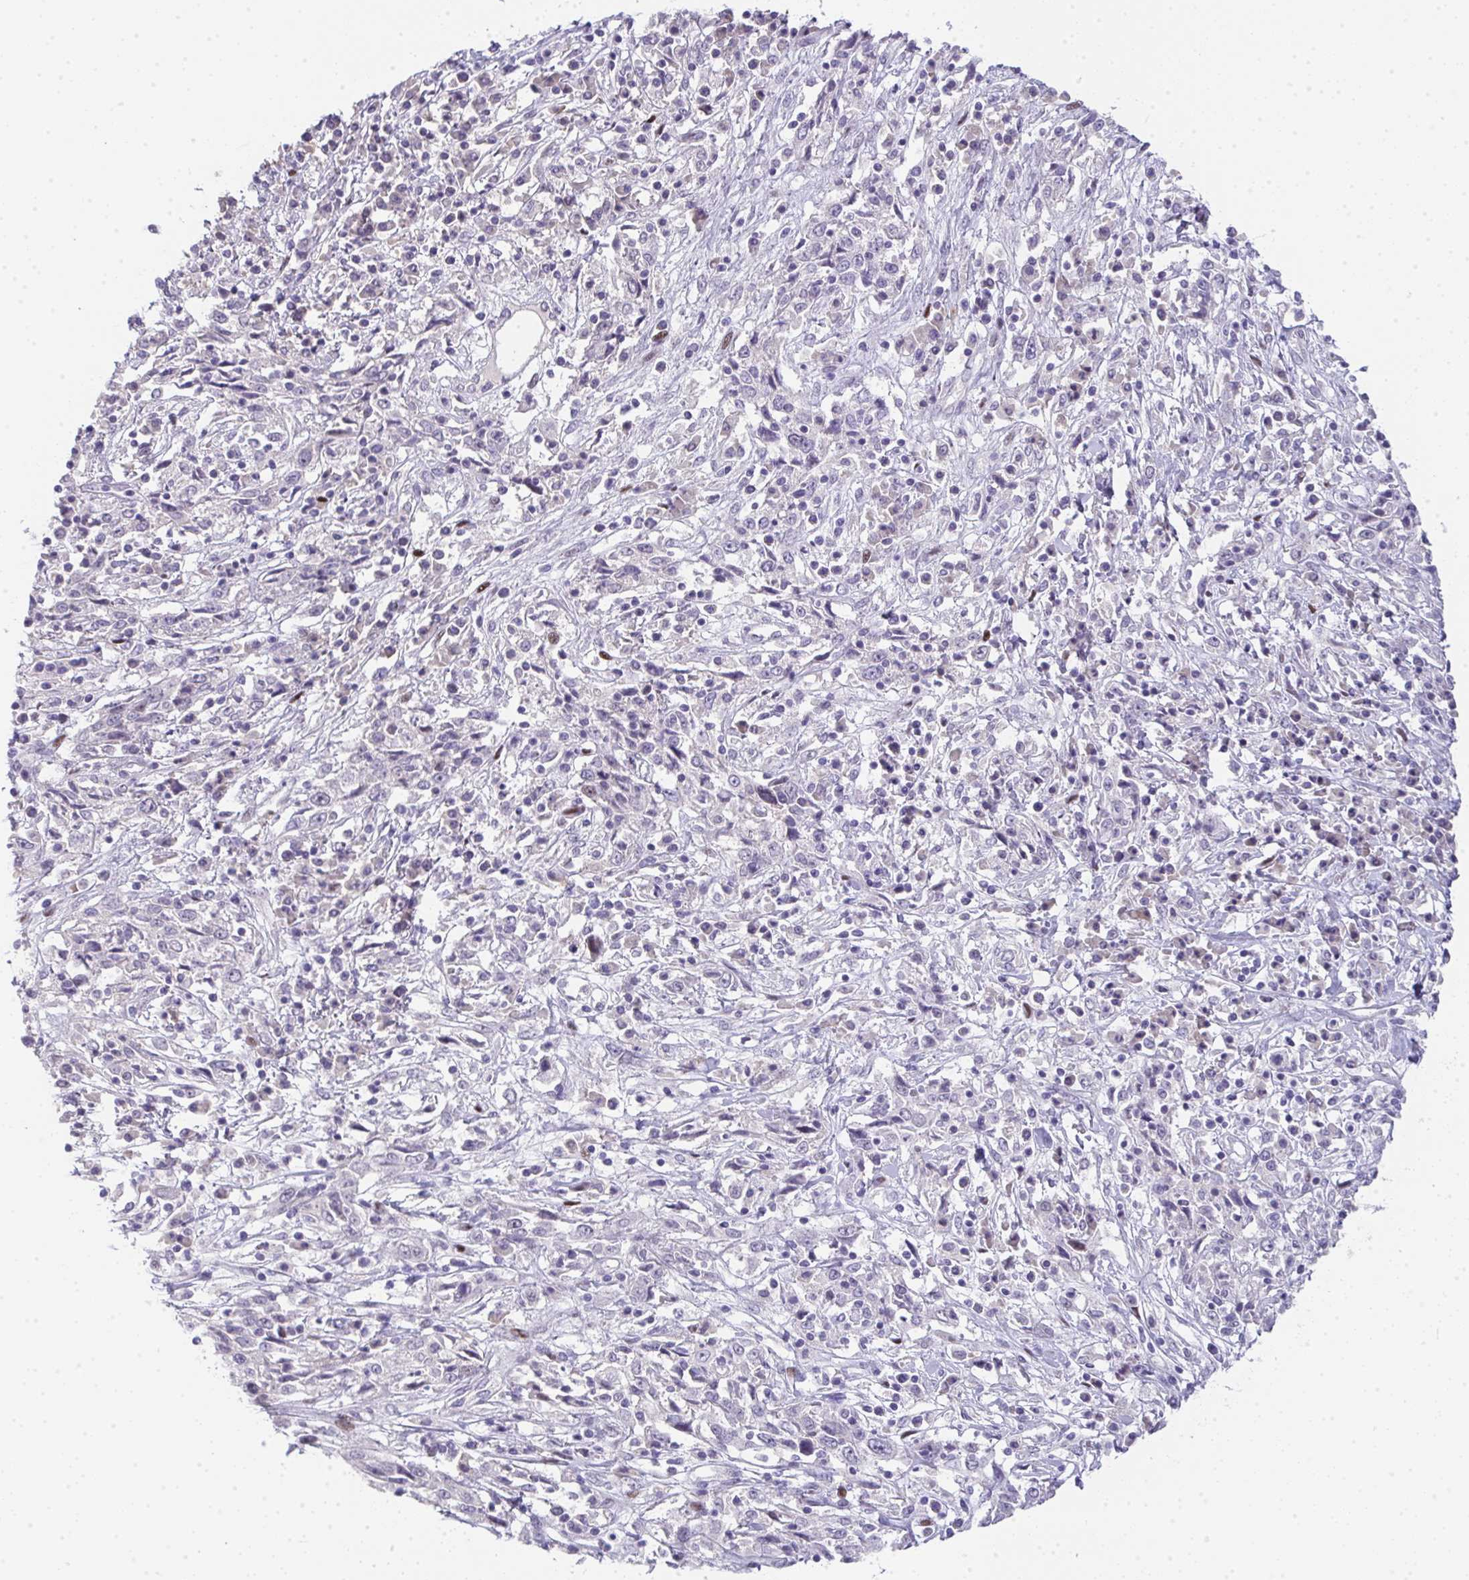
{"staining": {"intensity": "moderate", "quantity": "<25%", "location": "nuclear"}, "tissue": "cervical cancer", "cell_type": "Tumor cells", "image_type": "cancer", "snomed": [{"axis": "morphology", "description": "Adenocarcinoma, NOS"}, {"axis": "topography", "description": "Cervix"}], "caption": "IHC staining of cervical cancer, which reveals low levels of moderate nuclear expression in about <25% of tumor cells indicating moderate nuclear protein staining. The staining was performed using DAB (3,3'-diaminobenzidine) (brown) for protein detection and nuclei were counterstained in hematoxylin (blue).", "gene": "GALNT16", "patient": {"sex": "female", "age": 40}}